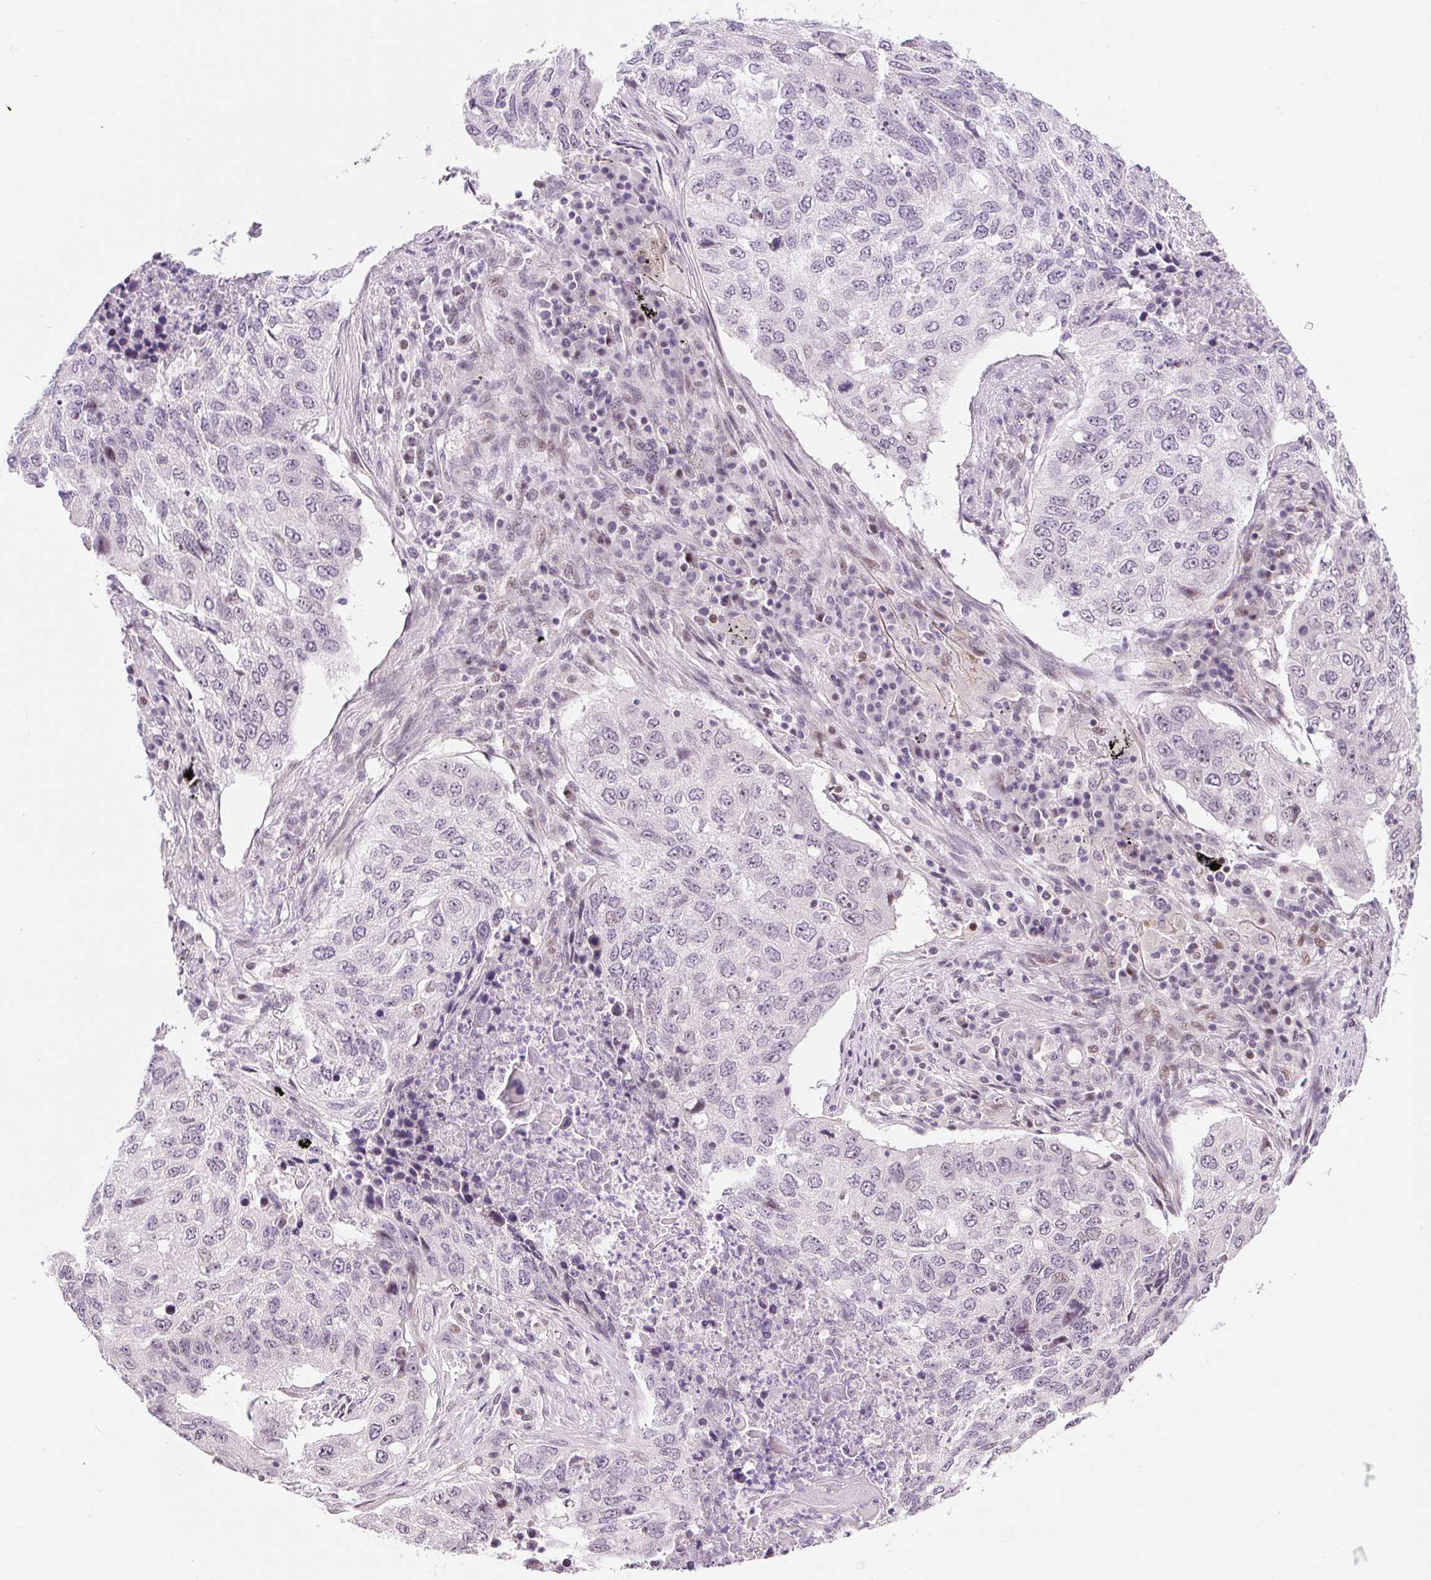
{"staining": {"intensity": "weak", "quantity": "<25%", "location": "nuclear"}, "tissue": "lung cancer", "cell_type": "Tumor cells", "image_type": "cancer", "snomed": [{"axis": "morphology", "description": "Squamous cell carcinoma, NOS"}, {"axis": "topography", "description": "Lung"}], "caption": "This is an immunohistochemistry histopathology image of lung squamous cell carcinoma. There is no staining in tumor cells.", "gene": "DPPA4", "patient": {"sex": "female", "age": 63}}